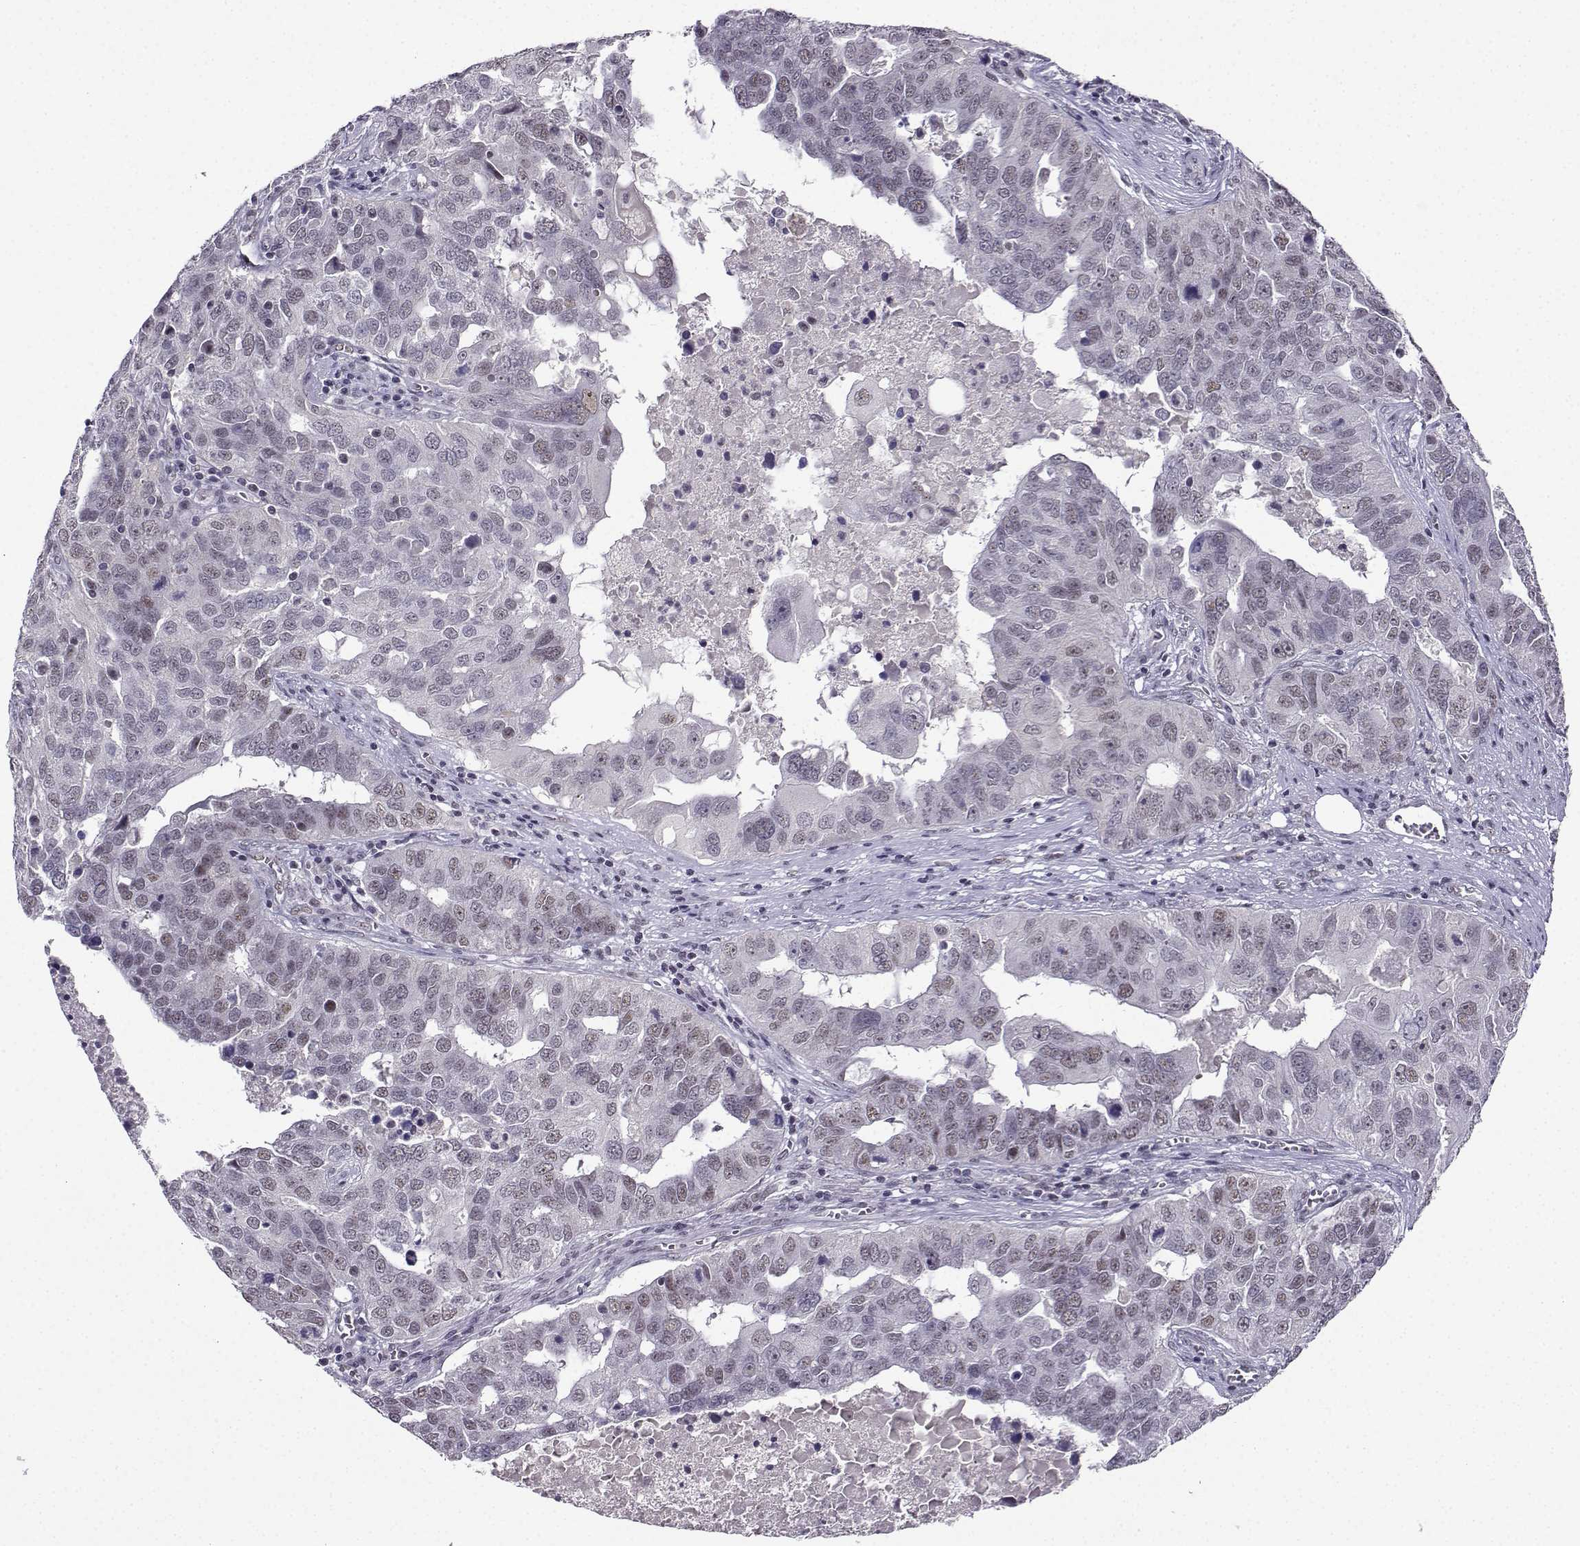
{"staining": {"intensity": "negative", "quantity": "none", "location": "none"}, "tissue": "ovarian cancer", "cell_type": "Tumor cells", "image_type": "cancer", "snomed": [{"axis": "morphology", "description": "Carcinoma, endometroid"}, {"axis": "topography", "description": "Soft tissue"}, {"axis": "topography", "description": "Ovary"}], "caption": "Tumor cells are negative for protein expression in human endometroid carcinoma (ovarian). (Immunohistochemistry (ihc), brightfield microscopy, high magnification).", "gene": "LRFN2", "patient": {"sex": "female", "age": 52}}